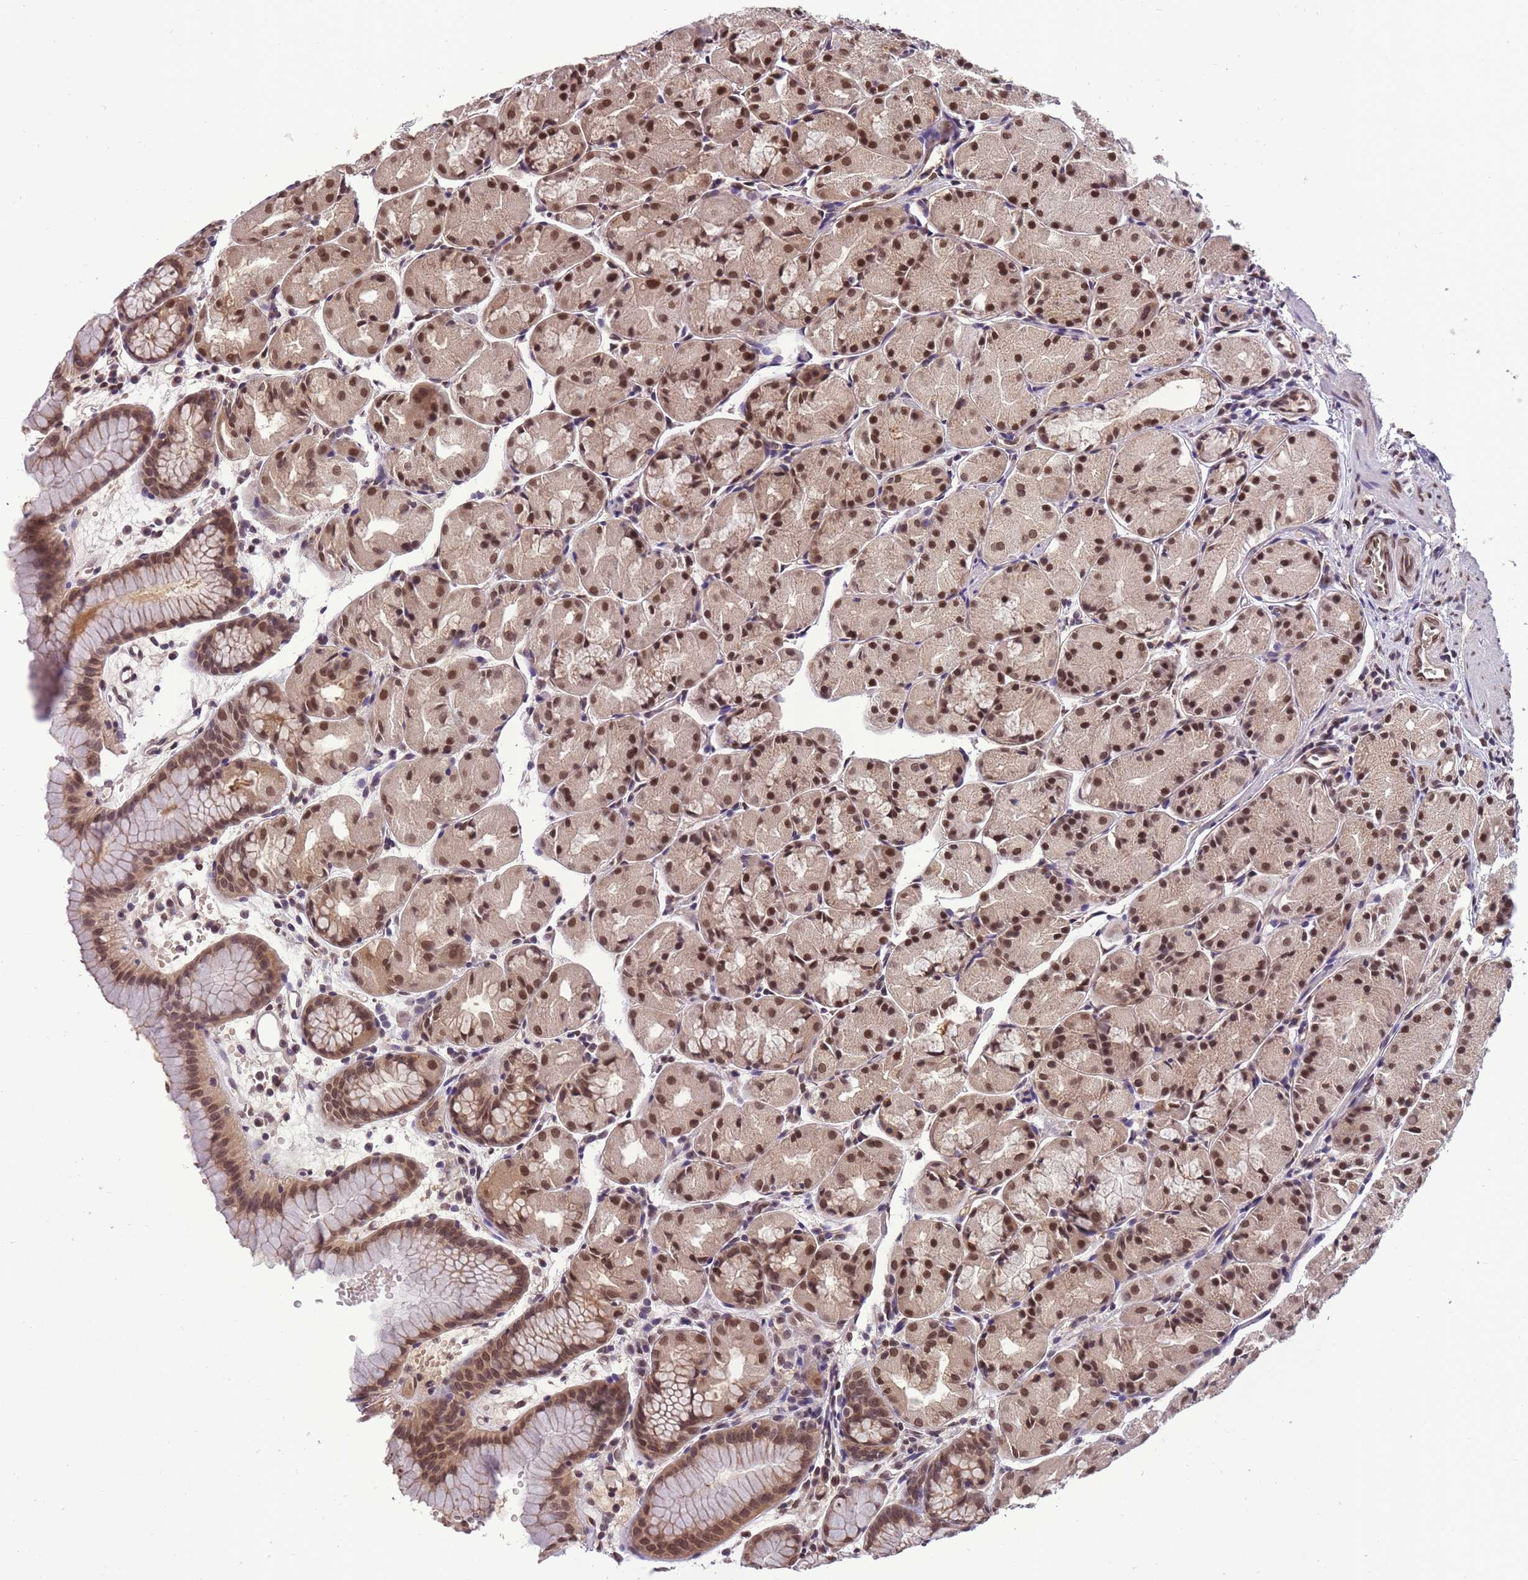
{"staining": {"intensity": "moderate", "quantity": ">75%", "location": "cytoplasmic/membranous,nuclear"}, "tissue": "stomach", "cell_type": "Glandular cells", "image_type": "normal", "snomed": [{"axis": "morphology", "description": "Normal tissue, NOS"}, {"axis": "topography", "description": "Stomach, upper"}], "caption": "Benign stomach was stained to show a protein in brown. There is medium levels of moderate cytoplasmic/membranous,nuclear expression in approximately >75% of glandular cells. The staining was performed using DAB, with brown indicating positive protein expression. Nuclei are stained blue with hematoxylin.", "gene": "CDIP1", "patient": {"sex": "male", "age": 47}}